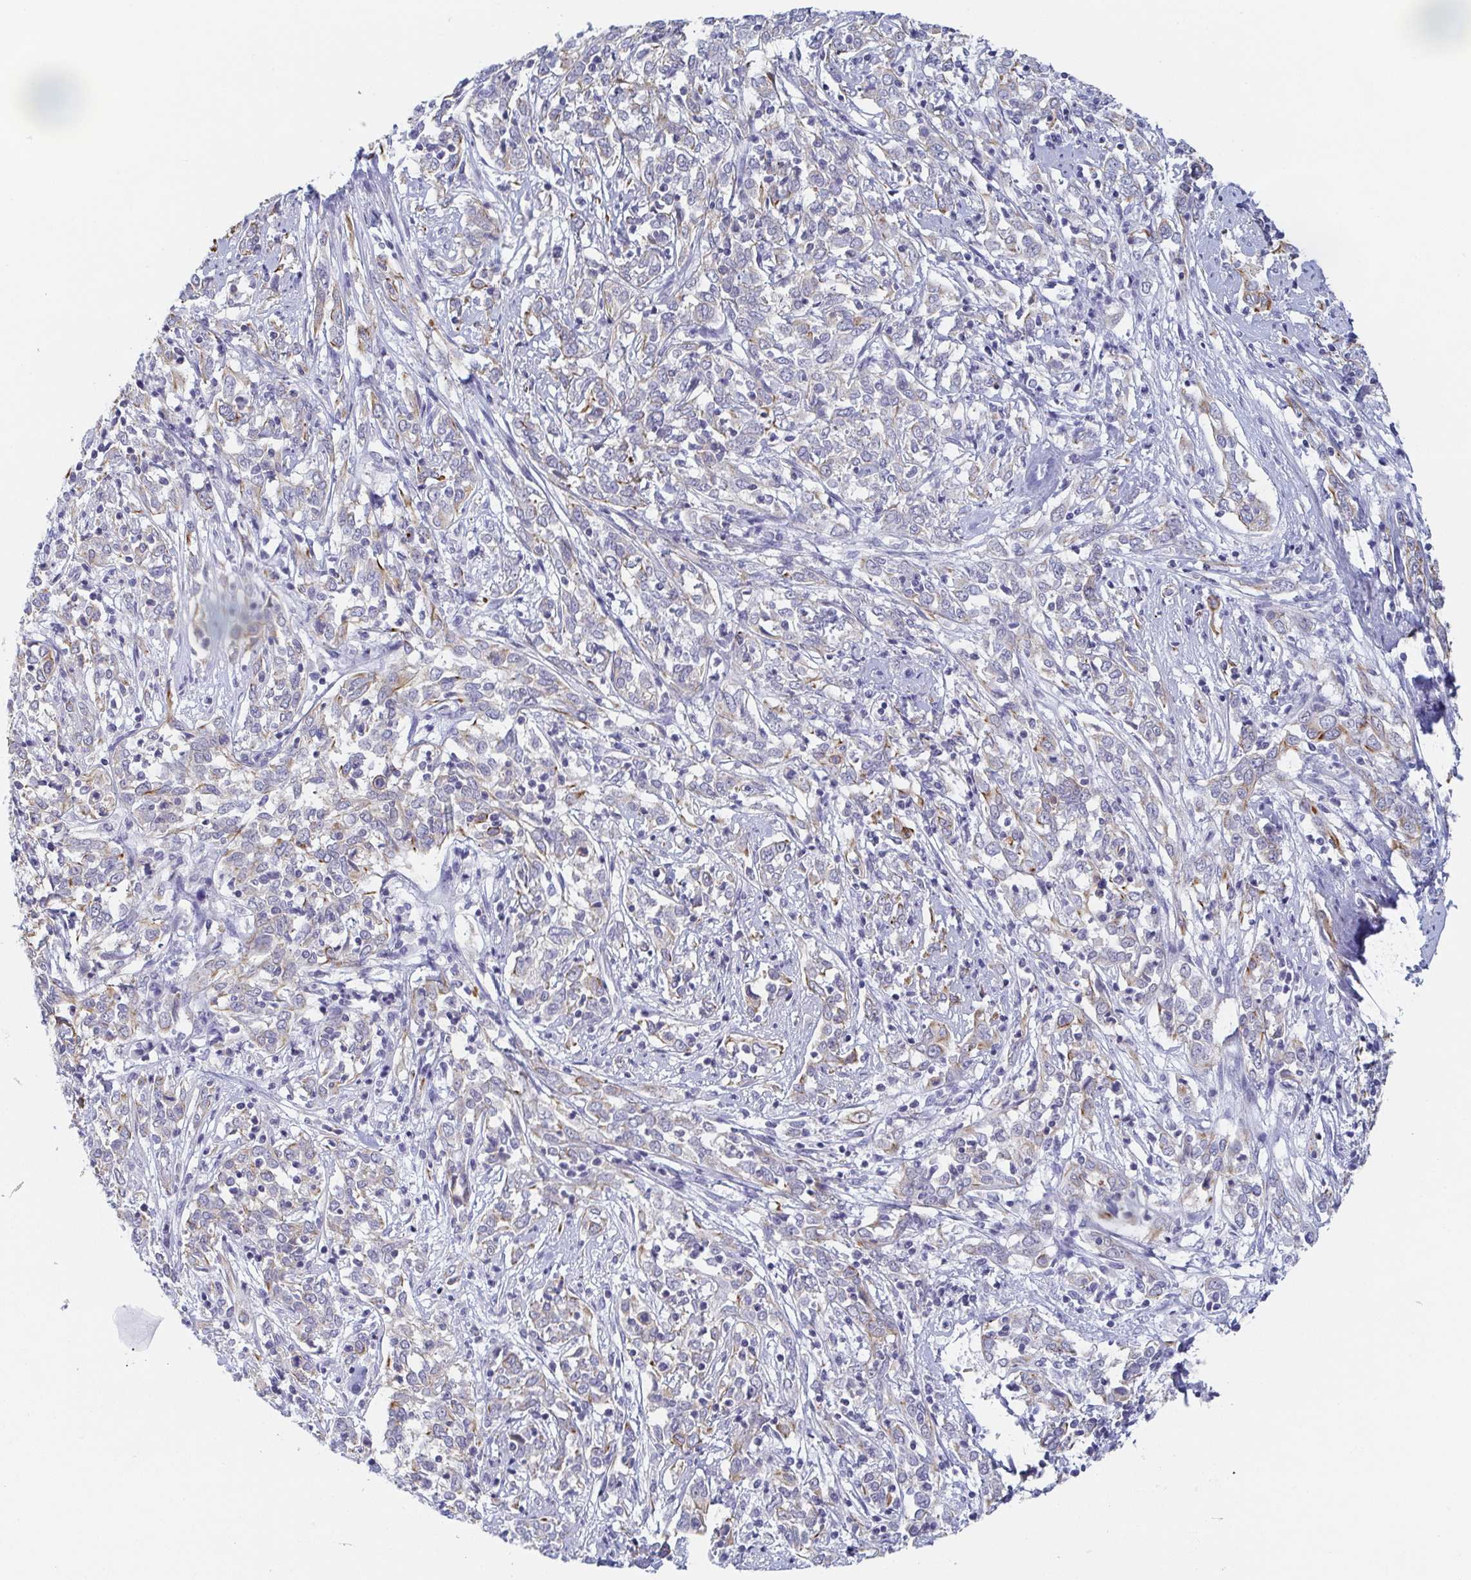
{"staining": {"intensity": "moderate", "quantity": "<25%", "location": "cytoplasmic/membranous"}, "tissue": "cervical cancer", "cell_type": "Tumor cells", "image_type": "cancer", "snomed": [{"axis": "morphology", "description": "Adenocarcinoma, NOS"}, {"axis": "topography", "description": "Cervix"}], "caption": "Immunohistochemical staining of human cervical cancer exhibits low levels of moderate cytoplasmic/membranous protein positivity in about <25% of tumor cells.", "gene": "RHOV", "patient": {"sex": "female", "age": 40}}